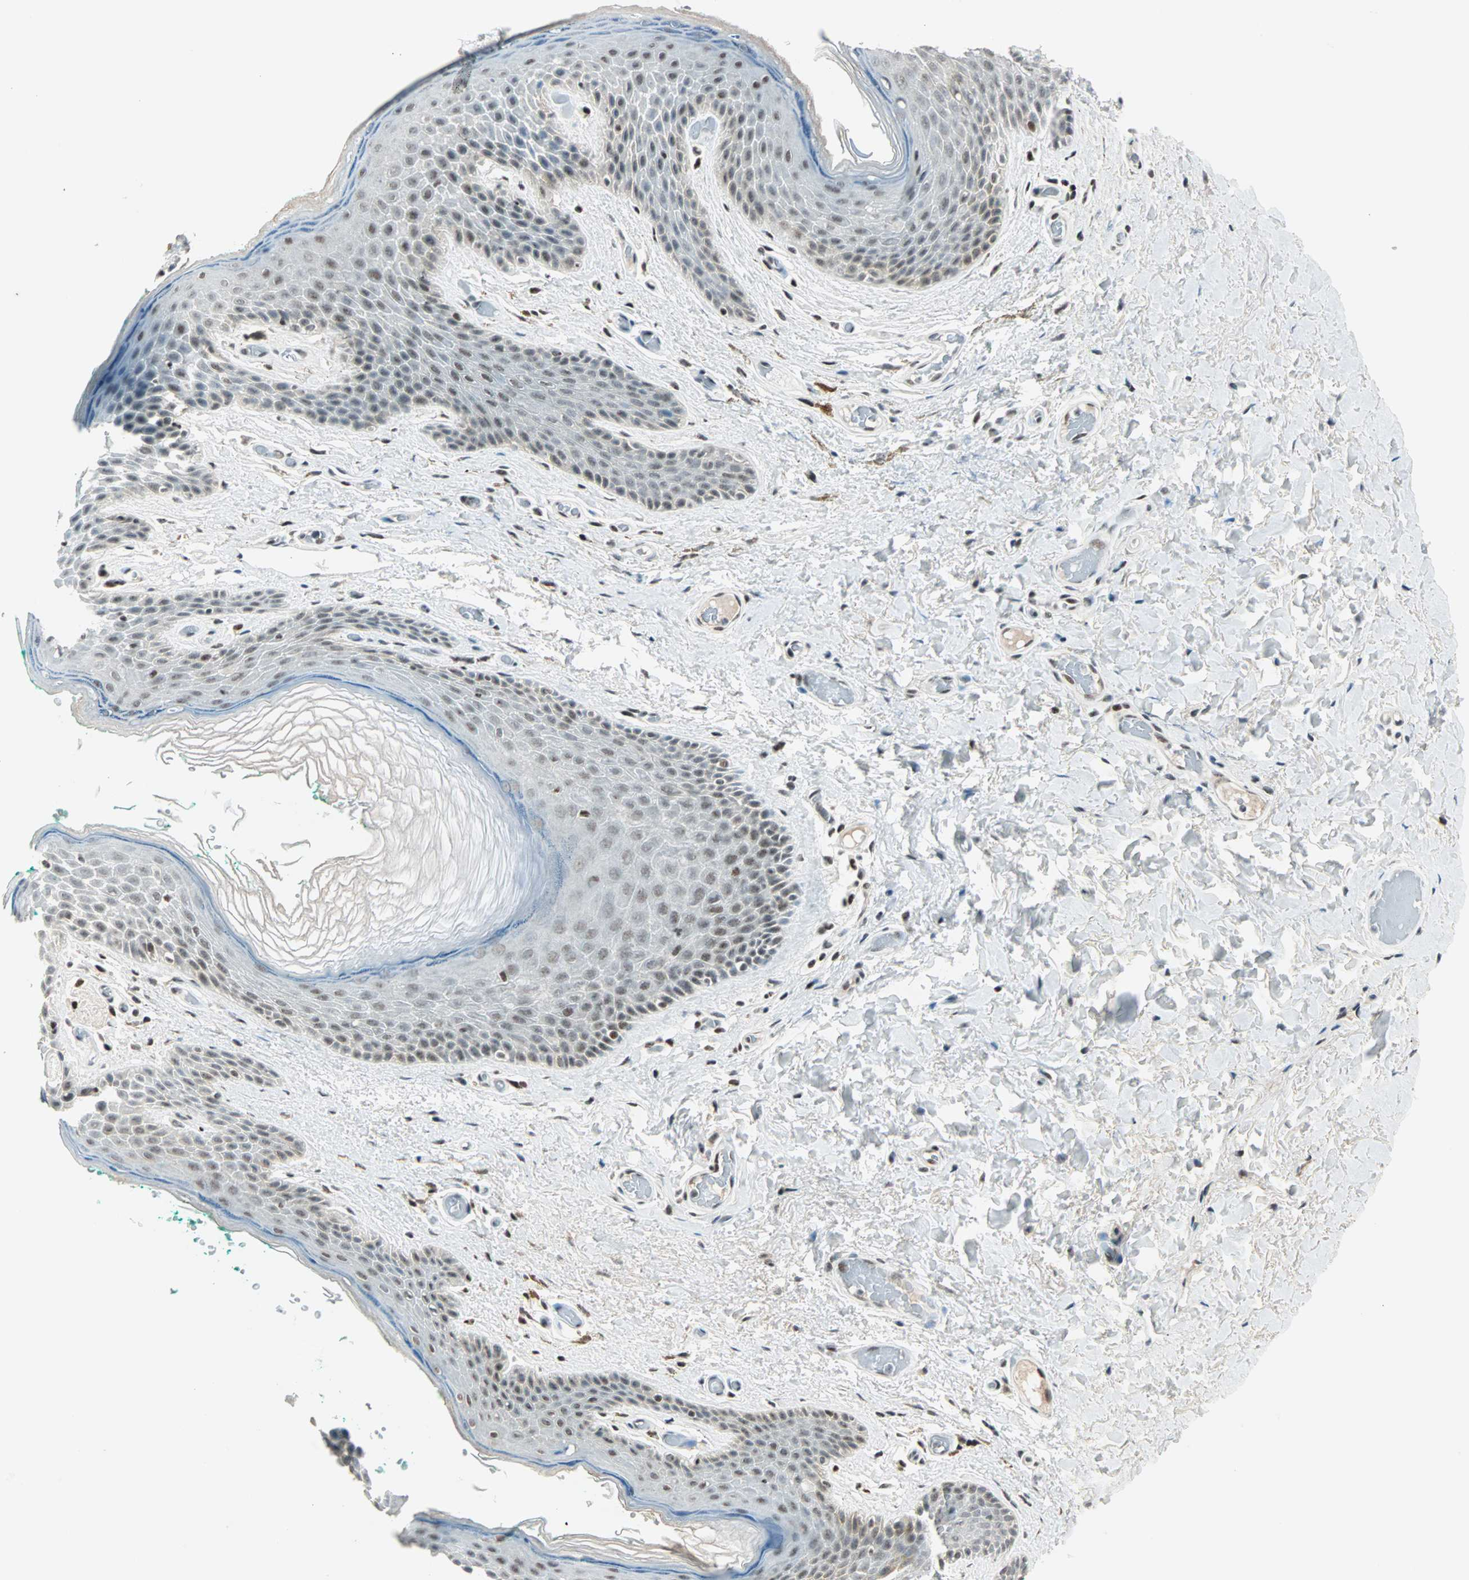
{"staining": {"intensity": "moderate", "quantity": "25%-75%", "location": "nuclear"}, "tissue": "skin", "cell_type": "Epidermal cells", "image_type": "normal", "snomed": [{"axis": "morphology", "description": "Normal tissue, NOS"}, {"axis": "topography", "description": "Anal"}], "caption": "The image exhibits immunohistochemical staining of benign skin. There is moderate nuclear positivity is appreciated in approximately 25%-75% of epidermal cells.", "gene": "SIN3A", "patient": {"sex": "male", "age": 74}}